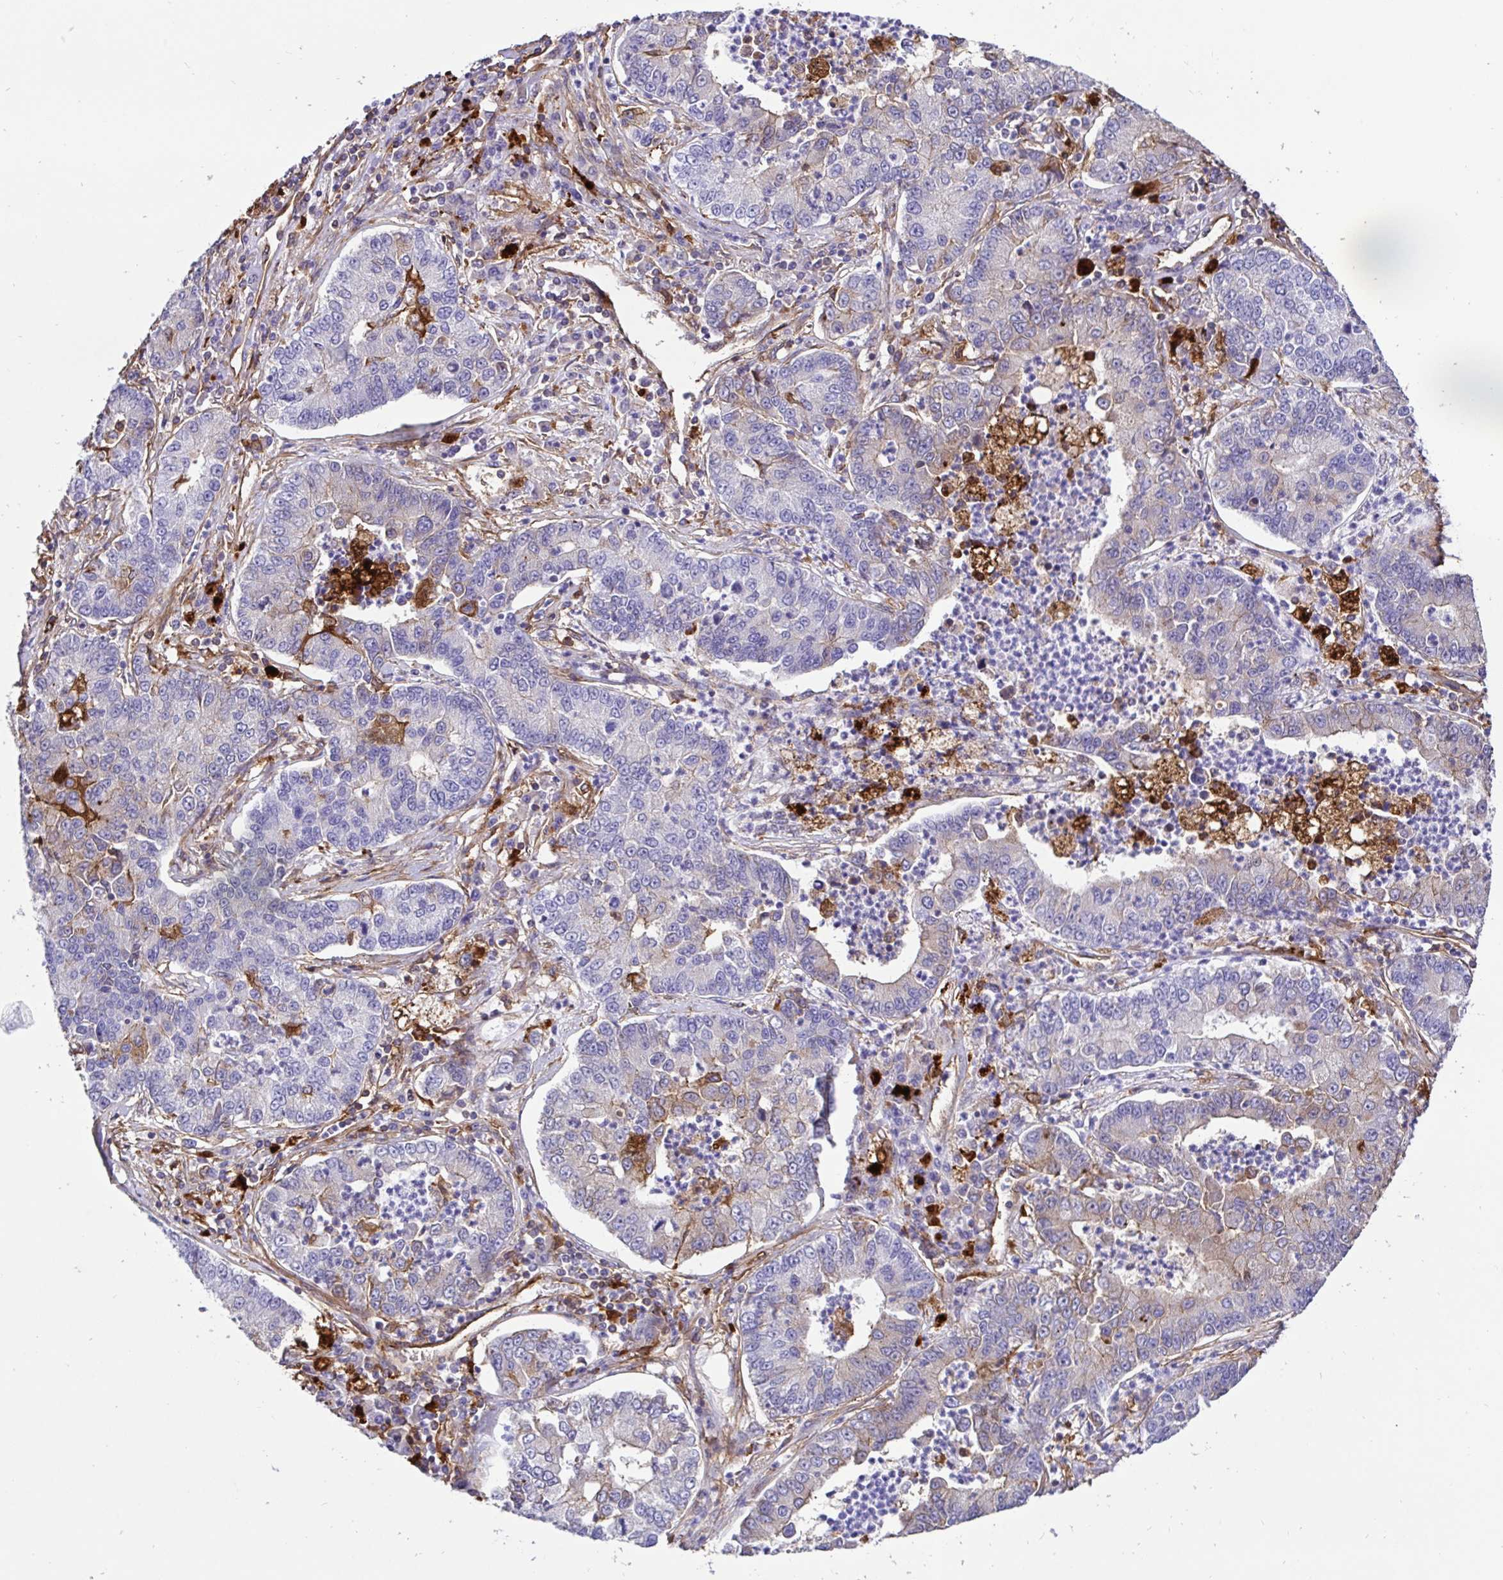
{"staining": {"intensity": "negative", "quantity": "none", "location": "none"}, "tissue": "lung cancer", "cell_type": "Tumor cells", "image_type": "cancer", "snomed": [{"axis": "morphology", "description": "Adenocarcinoma, NOS"}, {"axis": "topography", "description": "Lung"}], "caption": "Tumor cells show no significant protein expression in adenocarcinoma (lung).", "gene": "ANXA2", "patient": {"sex": "female", "age": 57}}